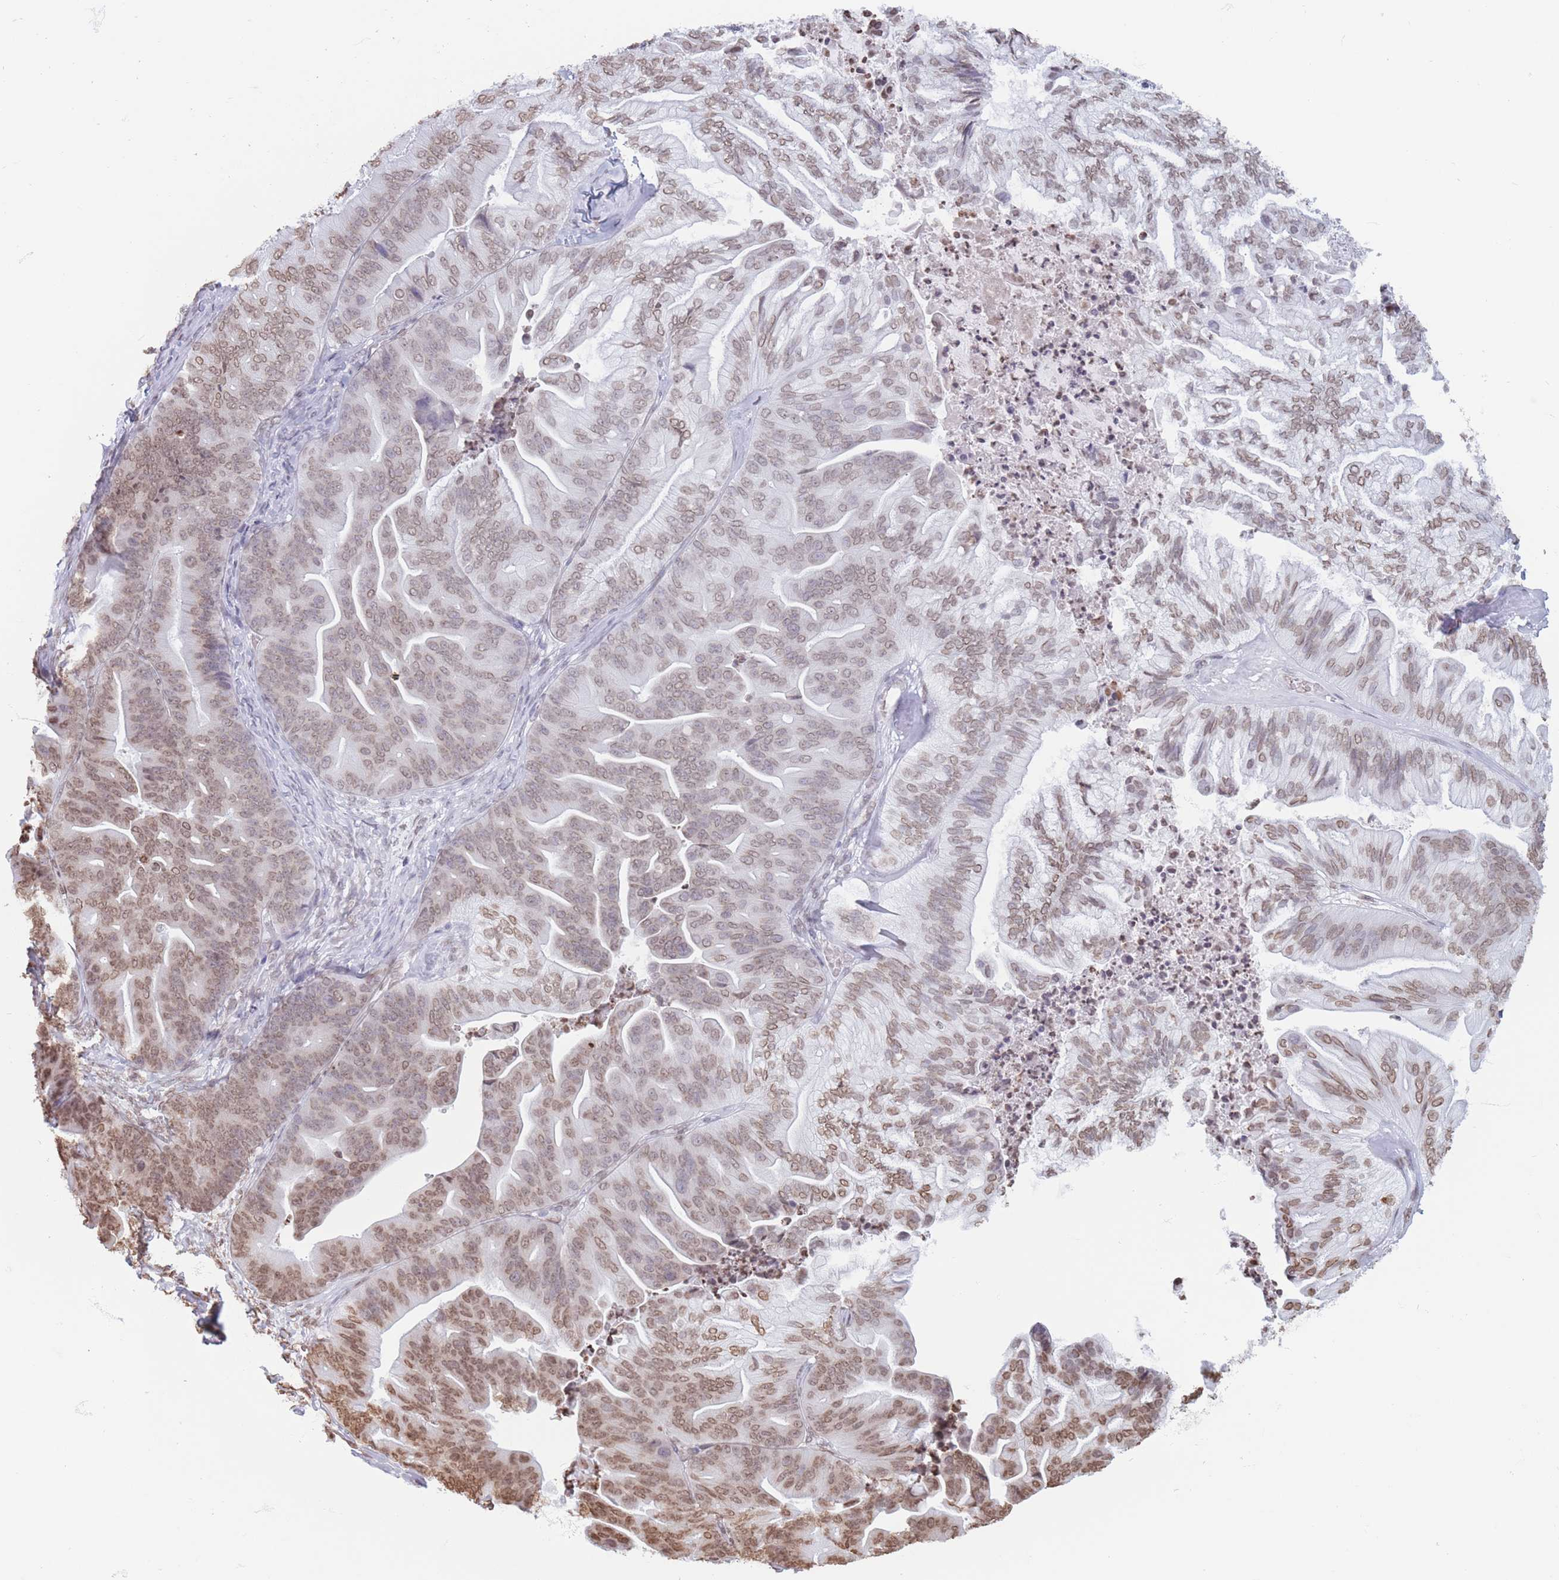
{"staining": {"intensity": "moderate", "quantity": "25%-75%", "location": "nuclear"}, "tissue": "ovarian cancer", "cell_type": "Tumor cells", "image_type": "cancer", "snomed": [{"axis": "morphology", "description": "Cystadenocarcinoma, mucinous, NOS"}, {"axis": "topography", "description": "Ovary"}], "caption": "The photomicrograph reveals a brown stain indicating the presence of a protein in the nuclear of tumor cells in mucinous cystadenocarcinoma (ovarian).", "gene": "RYK", "patient": {"sex": "female", "age": 67}}